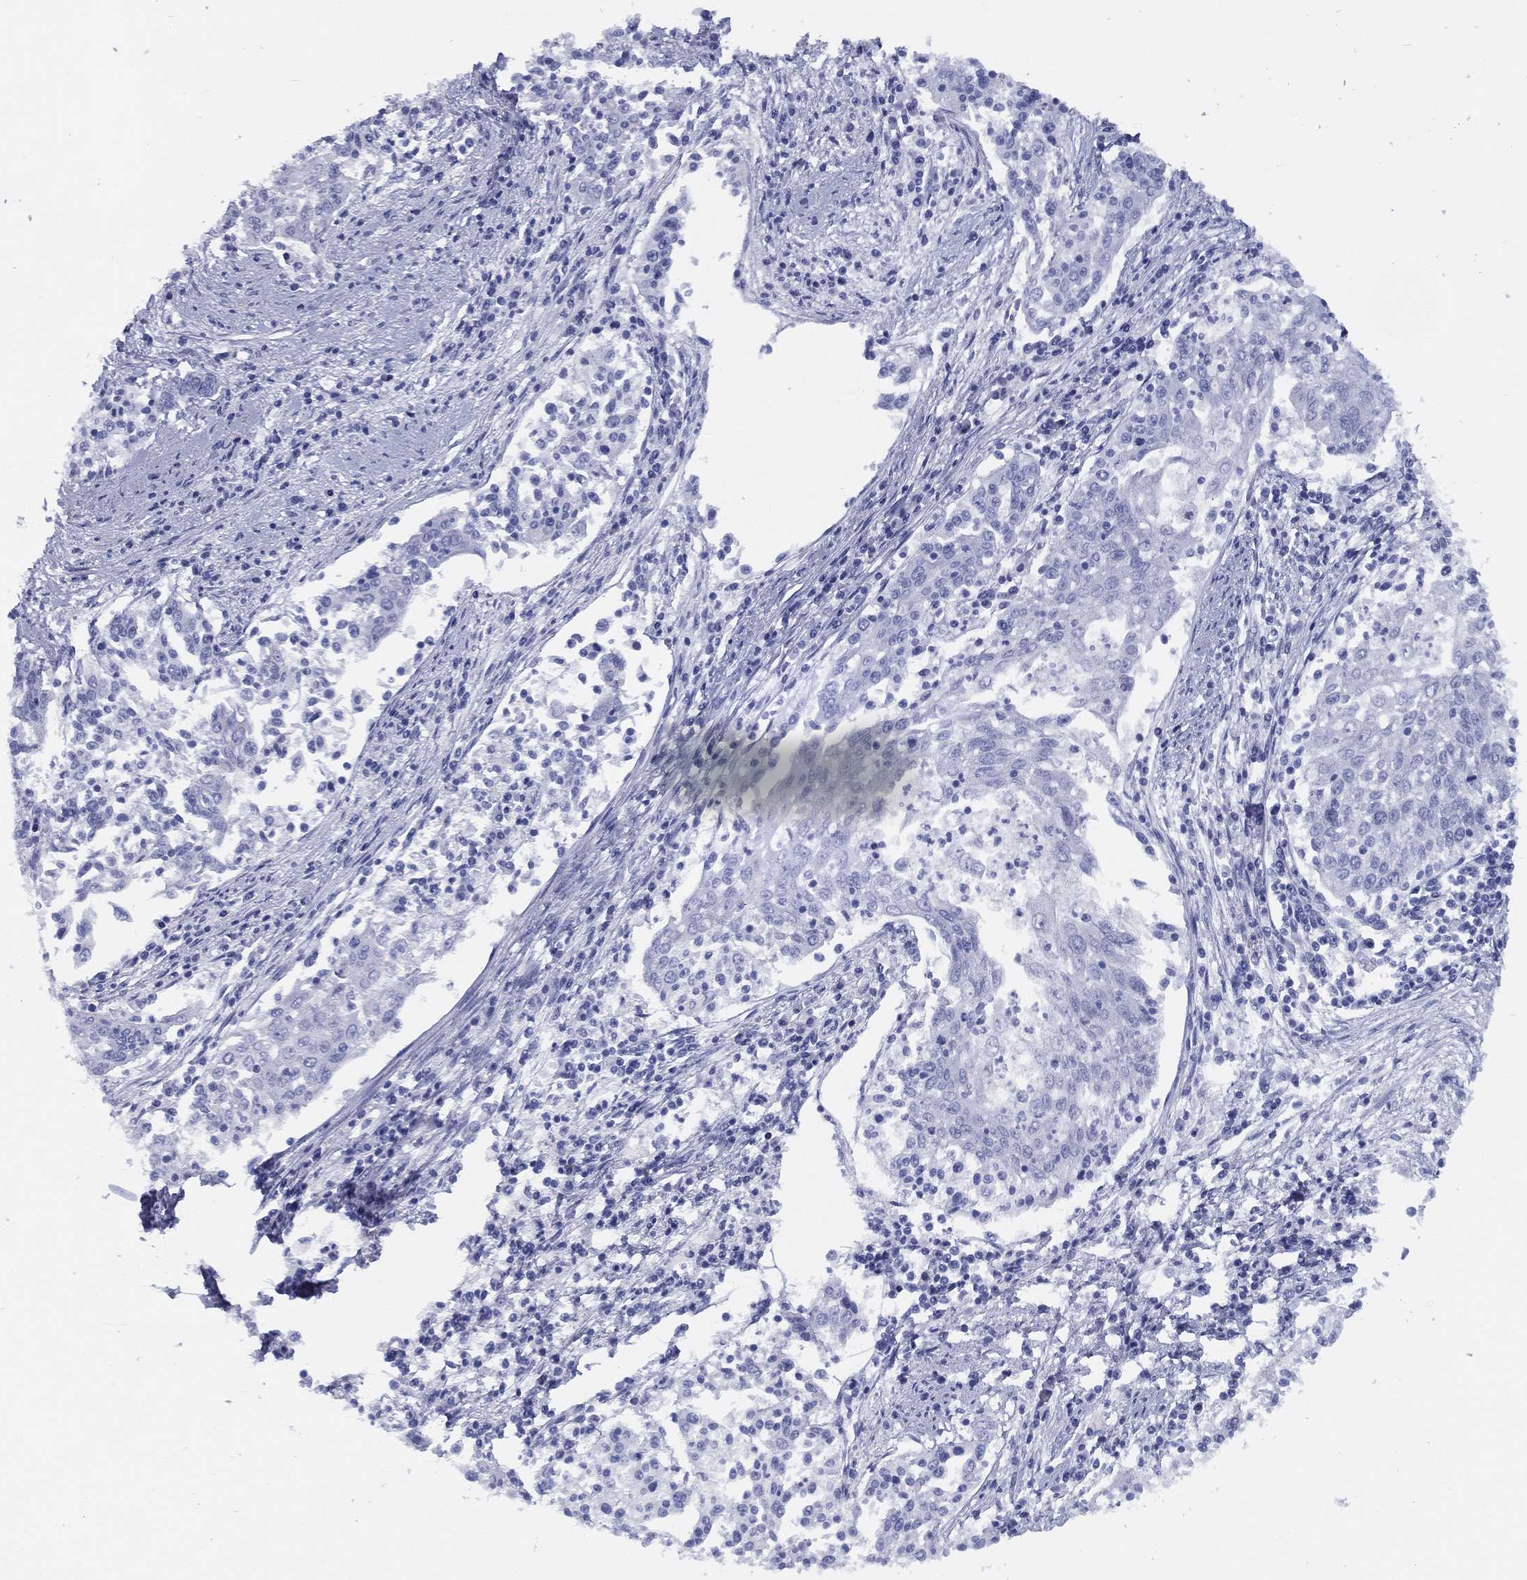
{"staining": {"intensity": "negative", "quantity": "none", "location": "none"}, "tissue": "cervical cancer", "cell_type": "Tumor cells", "image_type": "cancer", "snomed": [{"axis": "morphology", "description": "Squamous cell carcinoma, NOS"}, {"axis": "topography", "description": "Cervix"}], "caption": "High power microscopy histopathology image of an immunohistochemistry (IHC) image of cervical squamous cell carcinoma, revealing no significant positivity in tumor cells.", "gene": "TMEM252", "patient": {"sex": "female", "age": 41}}